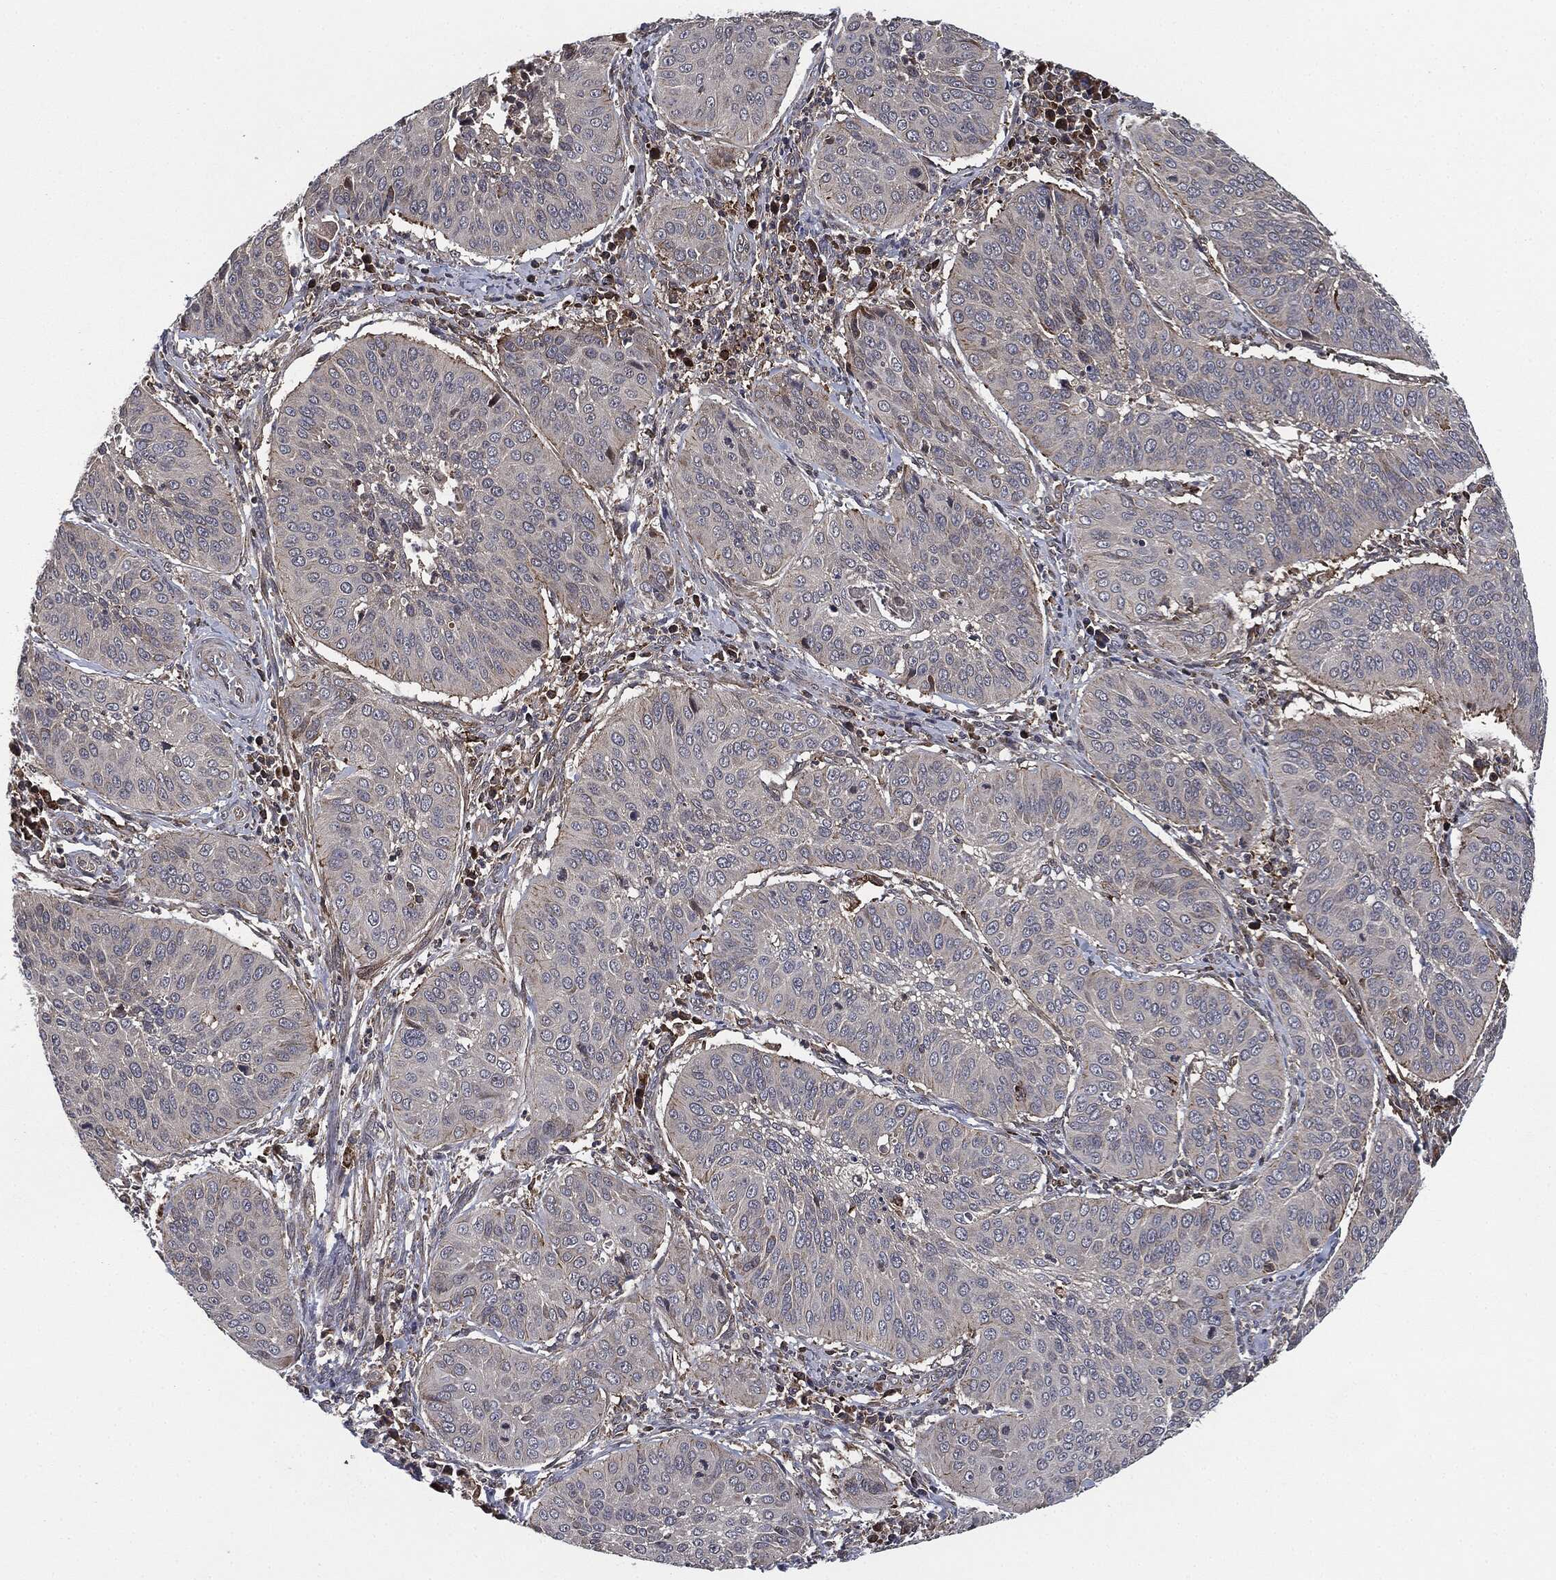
{"staining": {"intensity": "negative", "quantity": "none", "location": "none"}, "tissue": "cervical cancer", "cell_type": "Tumor cells", "image_type": "cancer", "snomed": [{"axis": "morphology", "description": "Normal tissue, NOS"}, {"axis": "morphology", "description": "Squamous cell carcinoma, NOS"}, {"axis": "topography", "description": "Cervix"}], "caption": "Immunohistochemical staining of human cervical squamous cell carcinoma displays no significant staining in tumor cells. (DAB IHC, high magnification).", "gene": "UBR1", "patient": {"sex": "female", "age": 39}}